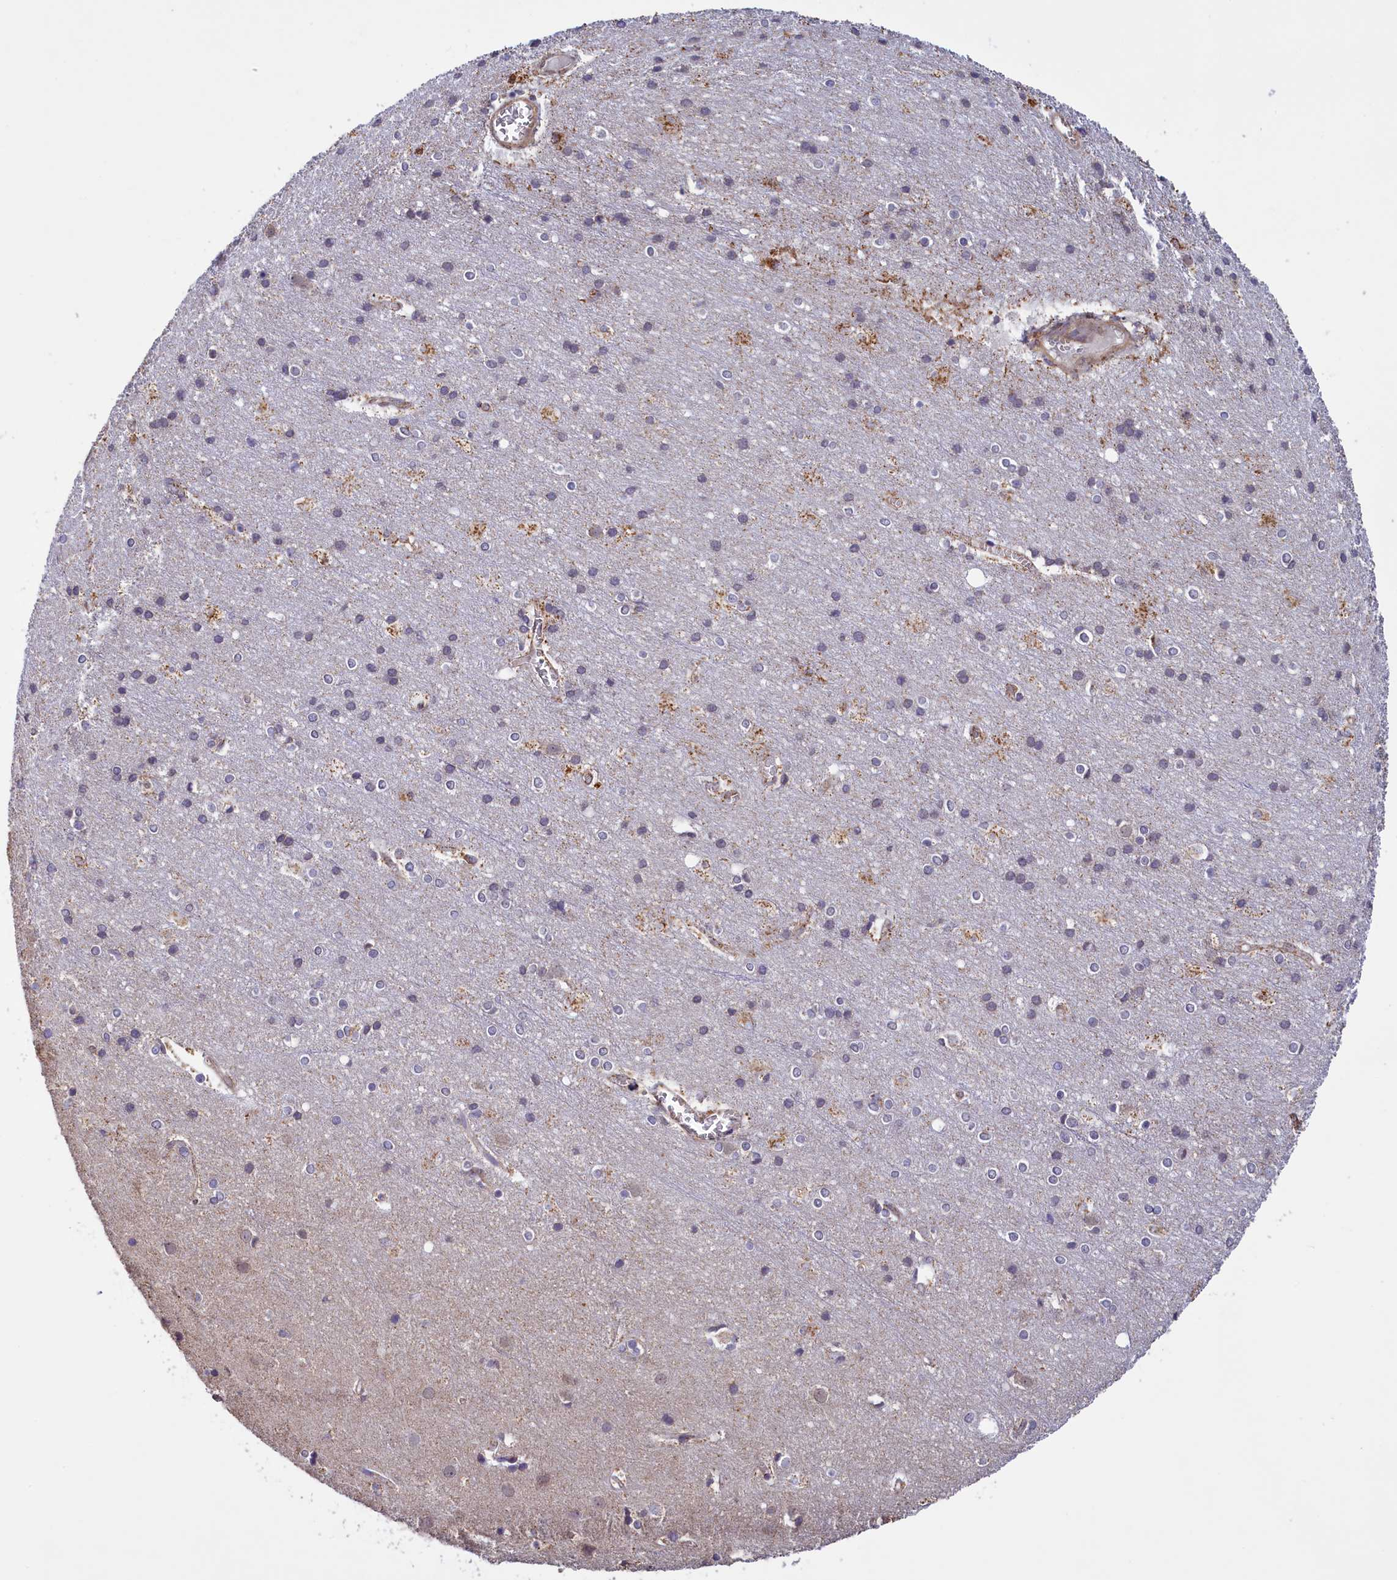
{"staining": {"intensity": "weak", "quantity": ">75%", "location": "cytoplasmic/membranous"}, "tissue": "cerebral cortex", "cell_type": "Endothelial cells", "image_type": "normal", "snomed": [{"axis": "morphology", "description": "Normal tissue, NOS"}, {"axis": "topography", "description": "Cerebral cortex"}], "caption": "Weak cytoplasmic/membranous positivity for a protein is seen in approximately >75% of endothelial cells of benign cerebral cortex using immunohistochemistry.", "gene": "ACAD8", "patient": {"sex": "male", "age": 54}}